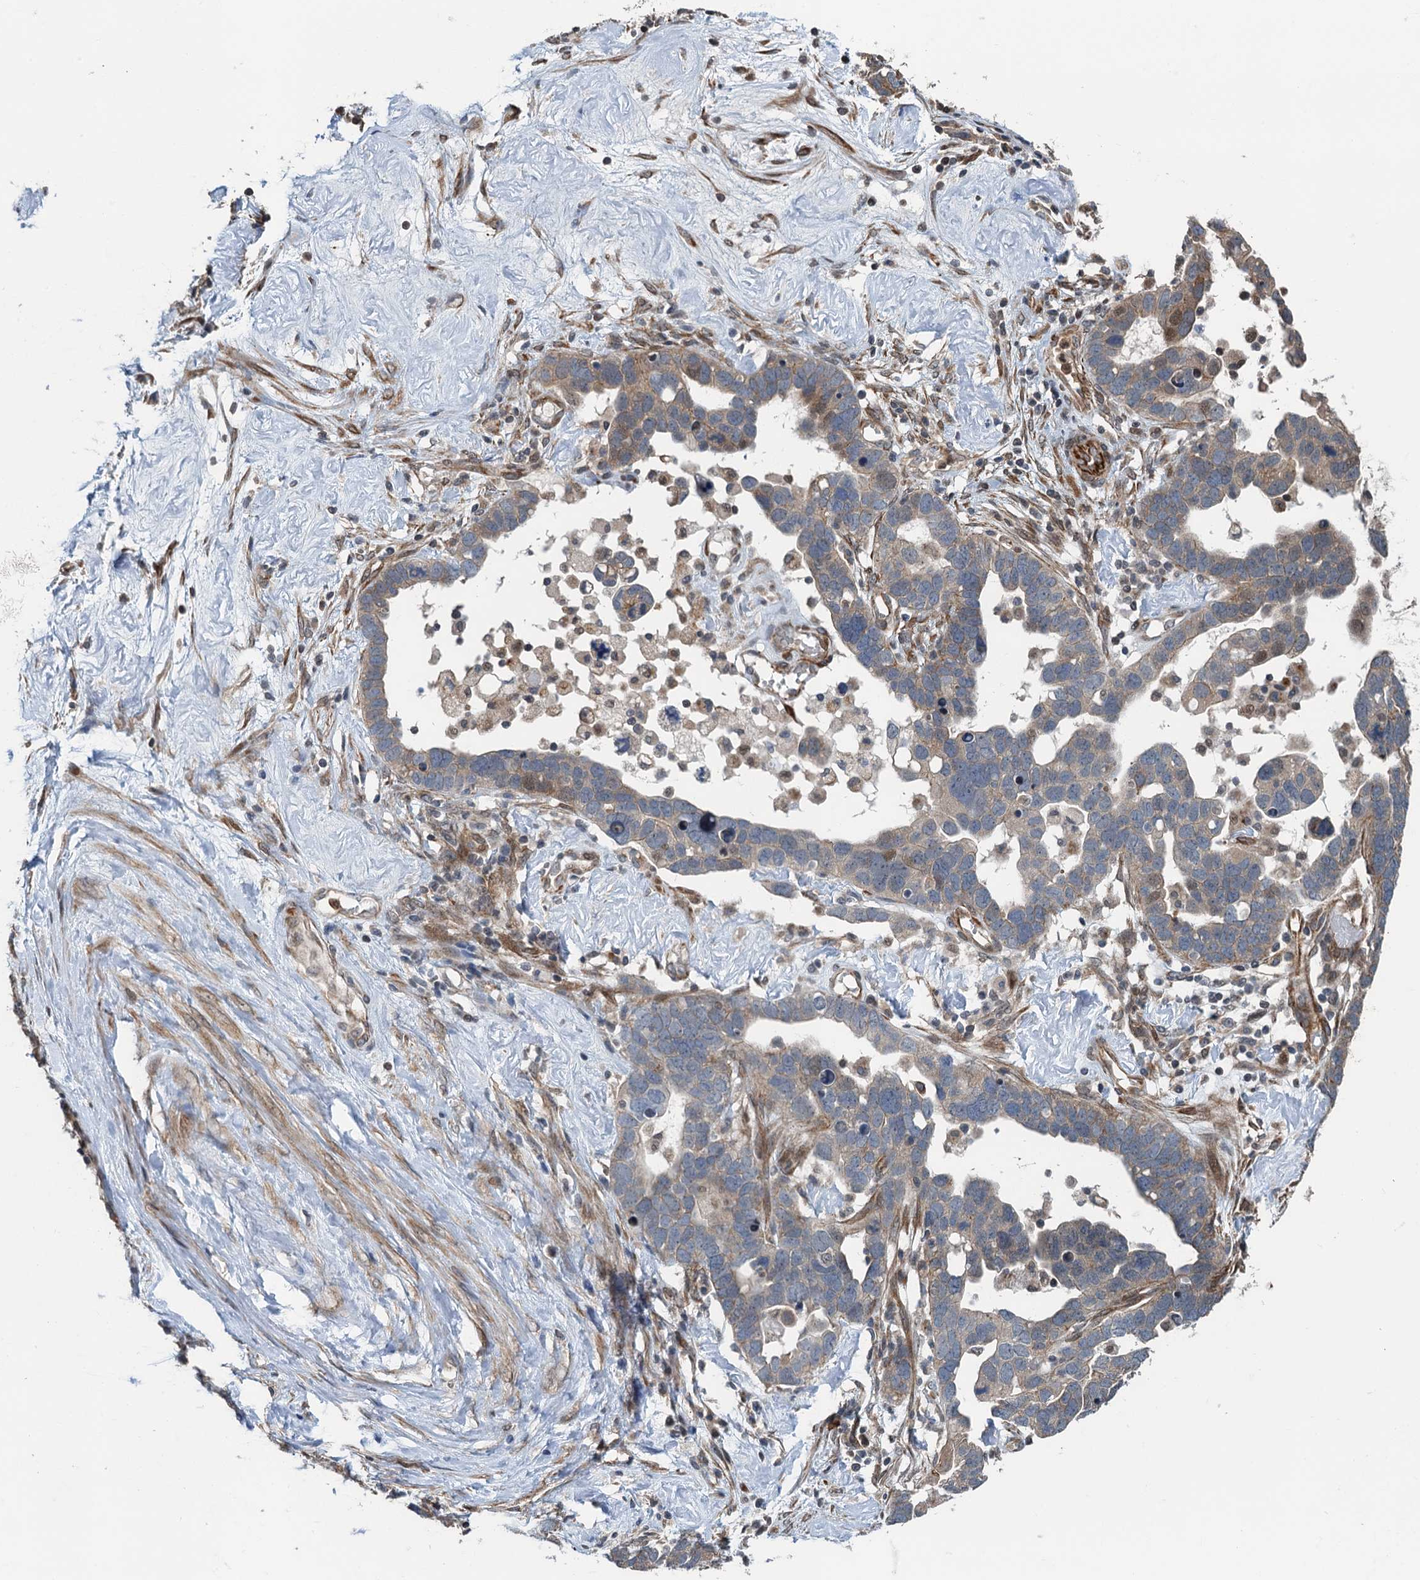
{"staining": {"intensity": "weak", "quantity": "<25%", "location": "cytoplasmic/membranous"}, "tissue": "ovarian cancer", "cell_type": "Tumor cells", "image_type": "cancer", "snomed": [{"axis": "morphology", "description": "Cystadenocarcinoma, serous, NOS"}, {"axis": "topography", "description": "Ovary"}], "caption": "Immunohistochemistry (IHC) micrograph of neoplastic tissue: ovarian serous cystadenocarcinoma stained with DAB (3,3'-diaminobenzidine) displays no significant protein staining in tumor cells. Nuclei are stained in blue.", "gene": "WHAMM", "patient": {"sex": "female", "age": 54}}